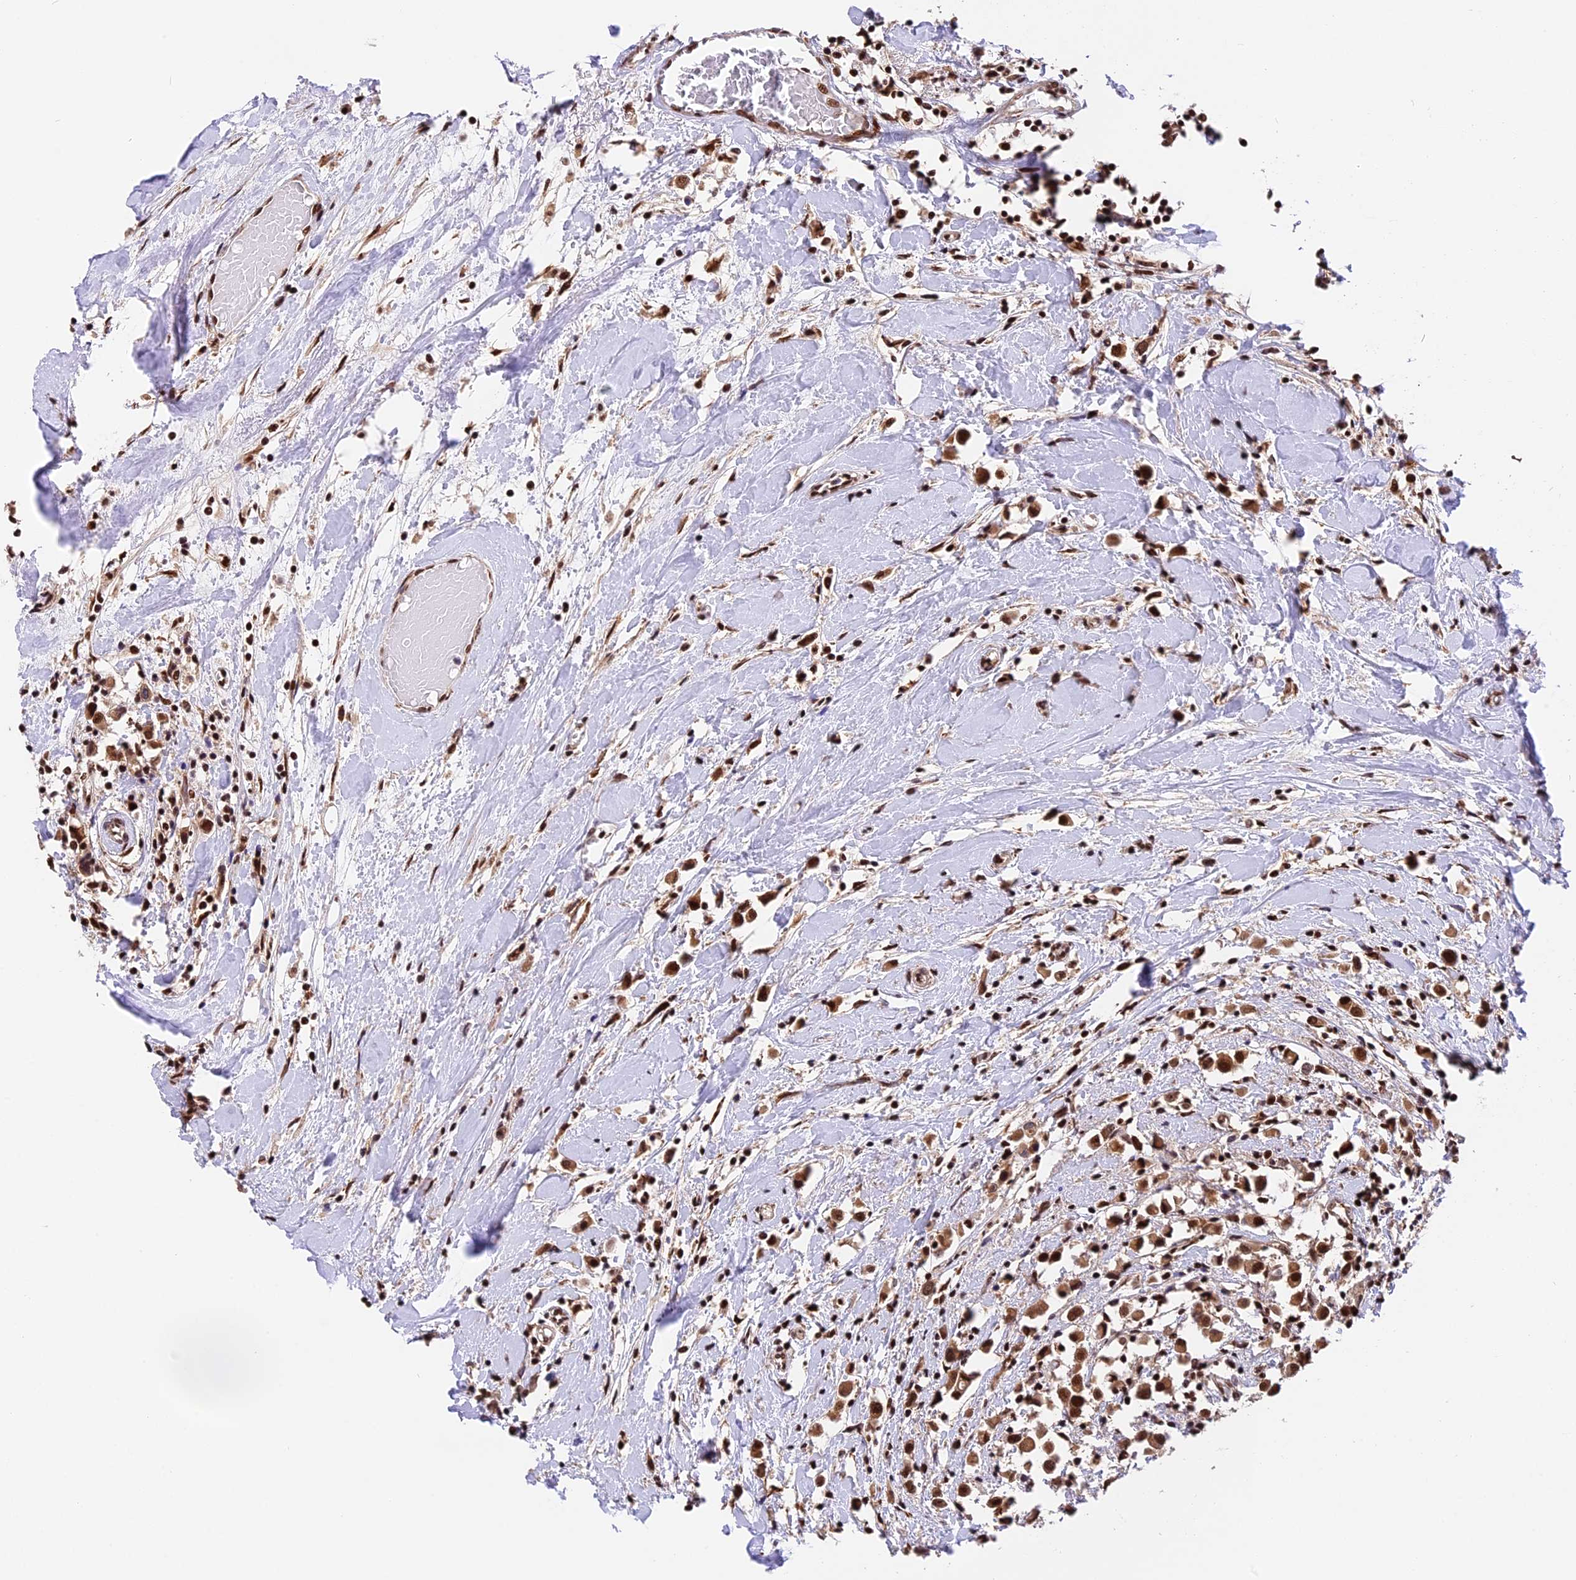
{"staining": {"intensity": "strong", "quantity": ">75%", "location": "cytoplasmic/membranous,nuclear"}, "tissue": "breast cancer", "cell_type": "Tumor cells", "image_type": "cancer", "snomed": [{"axis": "morphology", "description": "Duct carcinoma"}, {"axis": "topography", "description": "Breast"}], "caption": "Strong cytoplasmic/membranous and nuclear protein staining is seen in approximately >75% of tumor cells in infiltrating ductal carcinoma (breast).", "gene": "RAMAC", "patient": {"sex": "female", "age": 61}}